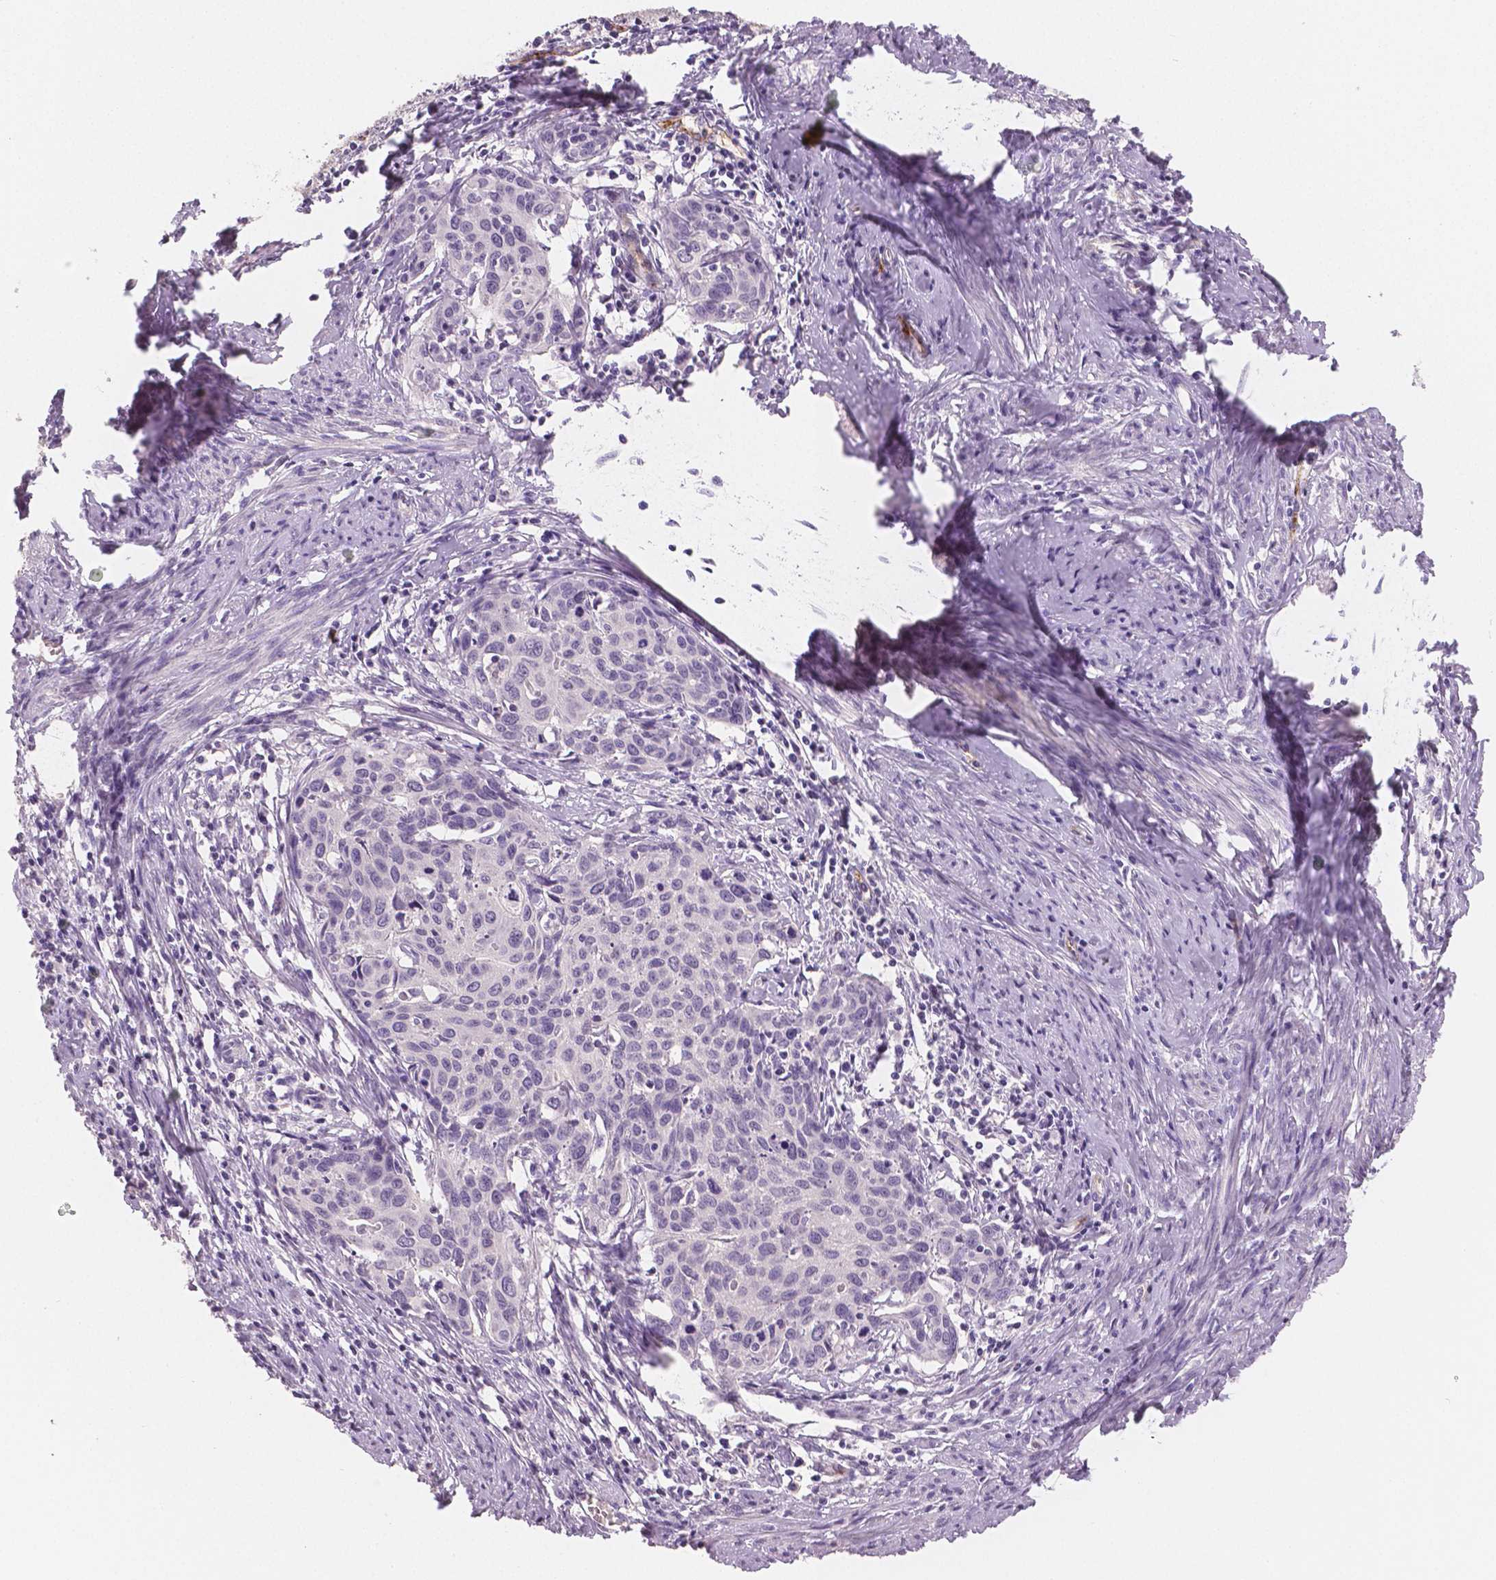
{"staining": {"intensity": "negative", "quantity": "none", "location": "none"}, "tissue": "cervical cancer", "cell_type": "Tumor cells", "image_type": "cancer", "snomed": [{"axis": "morphology", "description": "Squamous cell carcinoma, NOS"}, {"axis": "topography", "description": "Cervix"}], "caption": "A photomicrograph of human squamous cell carcinoma (cervical) is negative for staining in tumor cells.", "gene": "TSPAN7", "patient": {"sex": "female", "age": 62}}